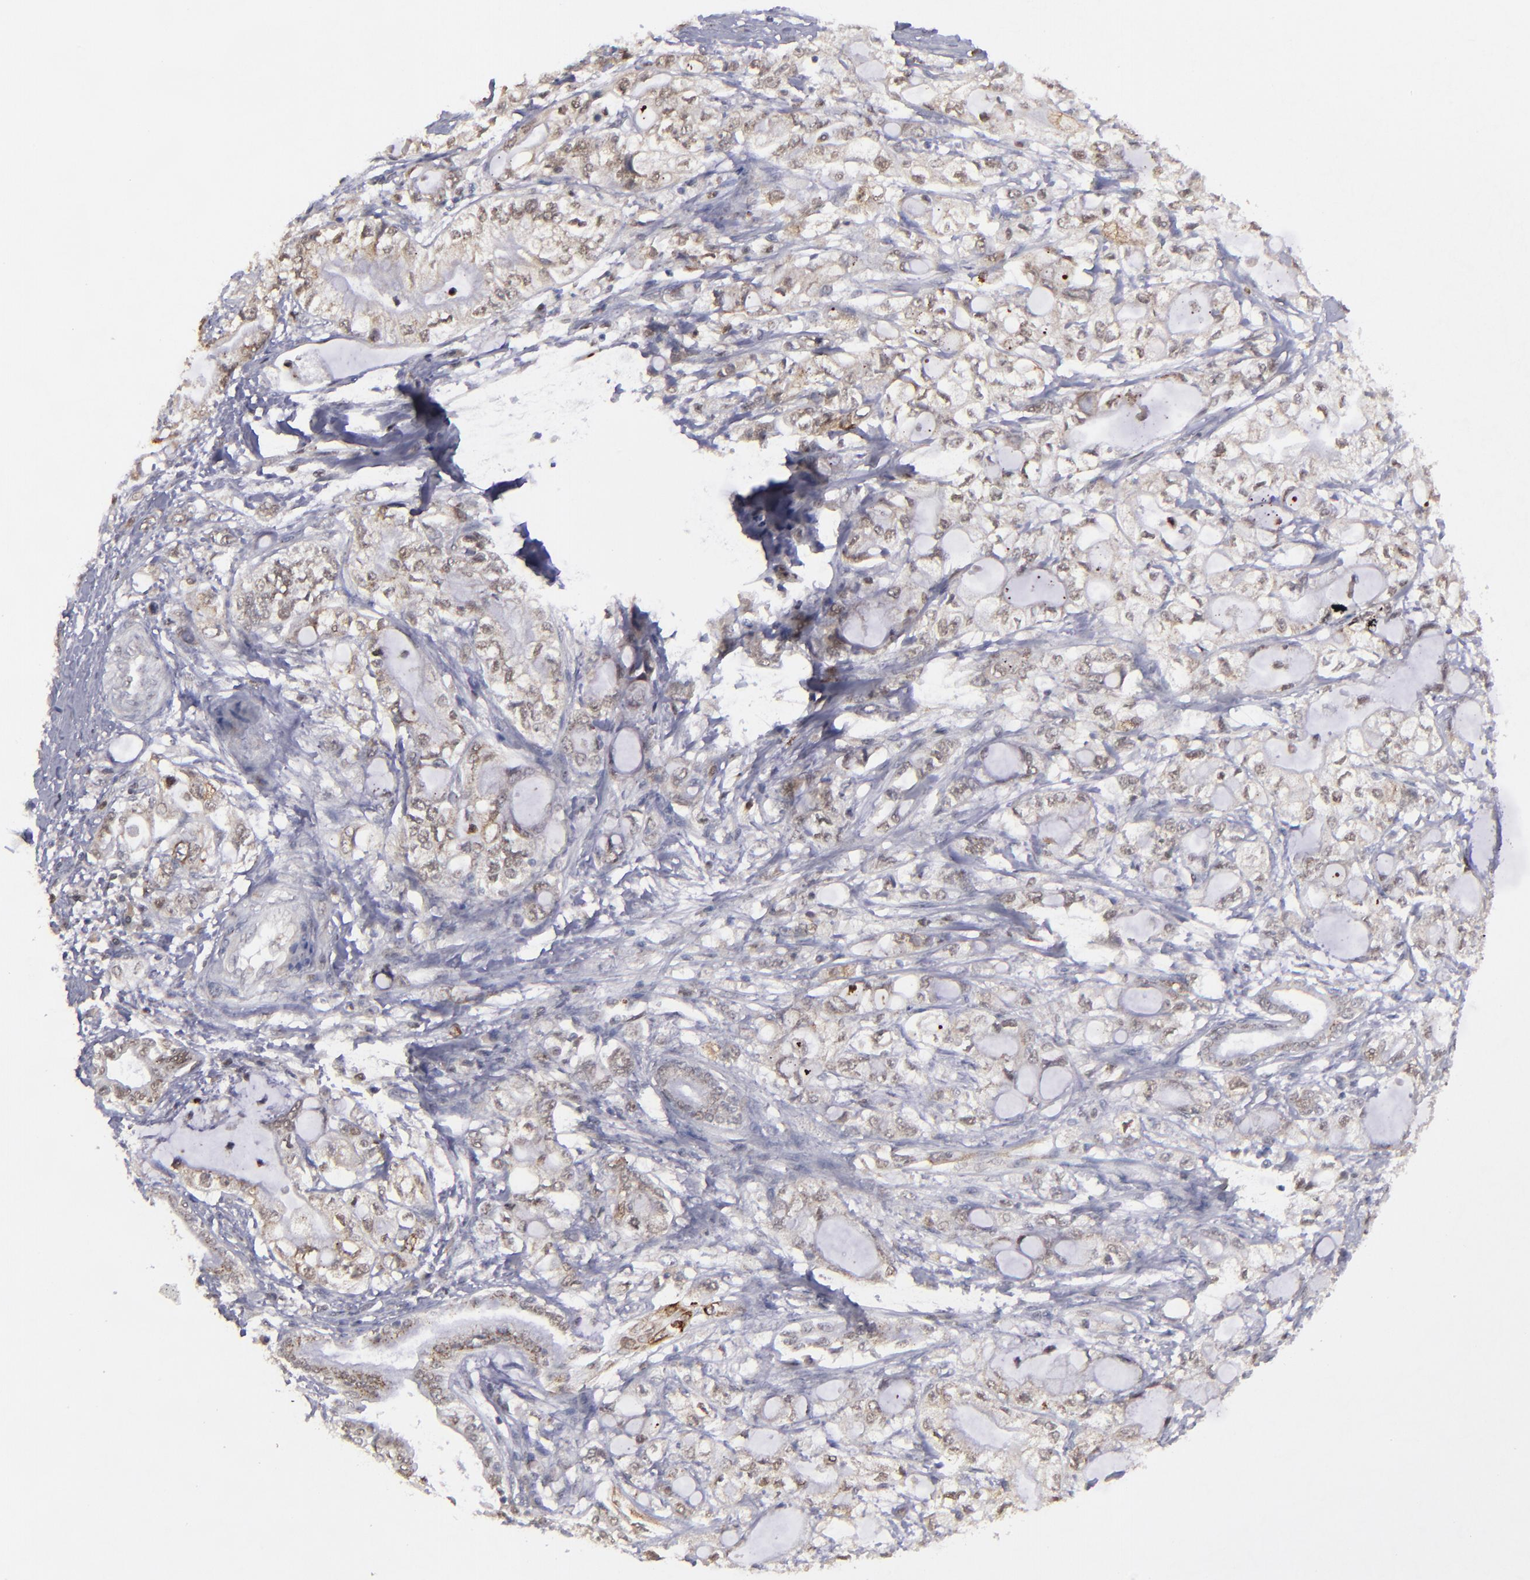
{"staining": {"intensity": "weak", "quantity": "<25%", "location": "cytoplasmic/membranous"}, "tissue": "pancreatic cancer", "cell_type": "Tumor cells", "image_type": "cancer", "snomed": [{"axis": "morphology", "description": "Adenocarcinoma, NOS"}, {"axis": "topography", "description": "Pancreas"}], "caption": "This image is of adenocarcinoma (pancreatic) stained with IHC to label a protein in brown with the nuclei are counter-stained blue. There is no positivity in tumor cells.", "gene": "RREB1", "patient": {"sex": "male", "age": 79}}